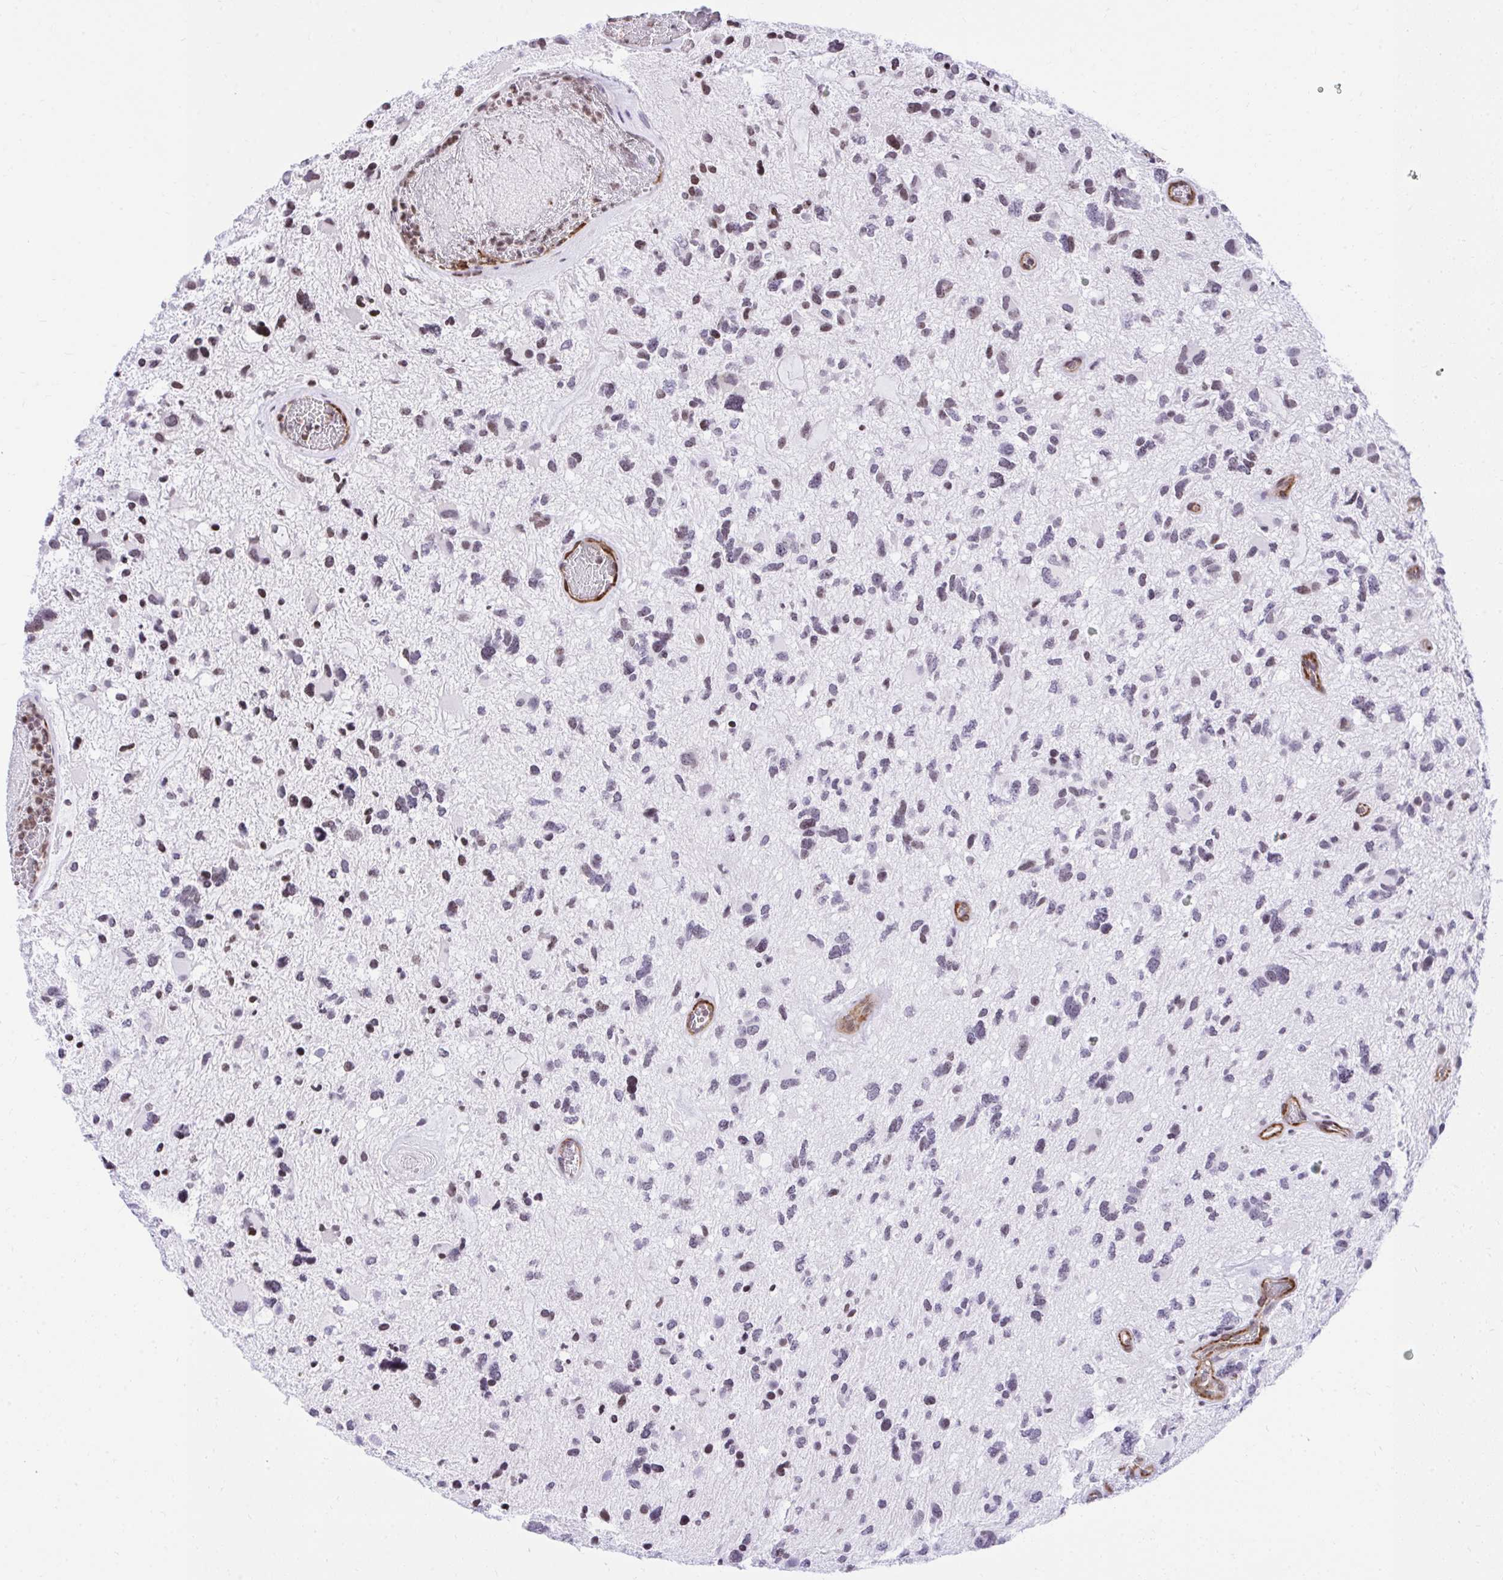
{"staining": {"intensity": "moderate", "quantity": "<25%", "location": "nuclear"}, "tissue": "glioma", "cell_type": "Tumor cells", "image_type": "cancer", "snomed": [{"axis": "morphology", "description": "Glioma, malignant, High grade"}, {"axis": "topography", "description": "Brain"}], "caption": "Immunohistochemical staining of human glioma shows moderate nuclear protein staining in about <25% of tumor cells. (DAB = brown stain, brightfield microscopy at high magnification).", "gene": "KCNN4", "patient": {"sex": "female", "age": 11}}